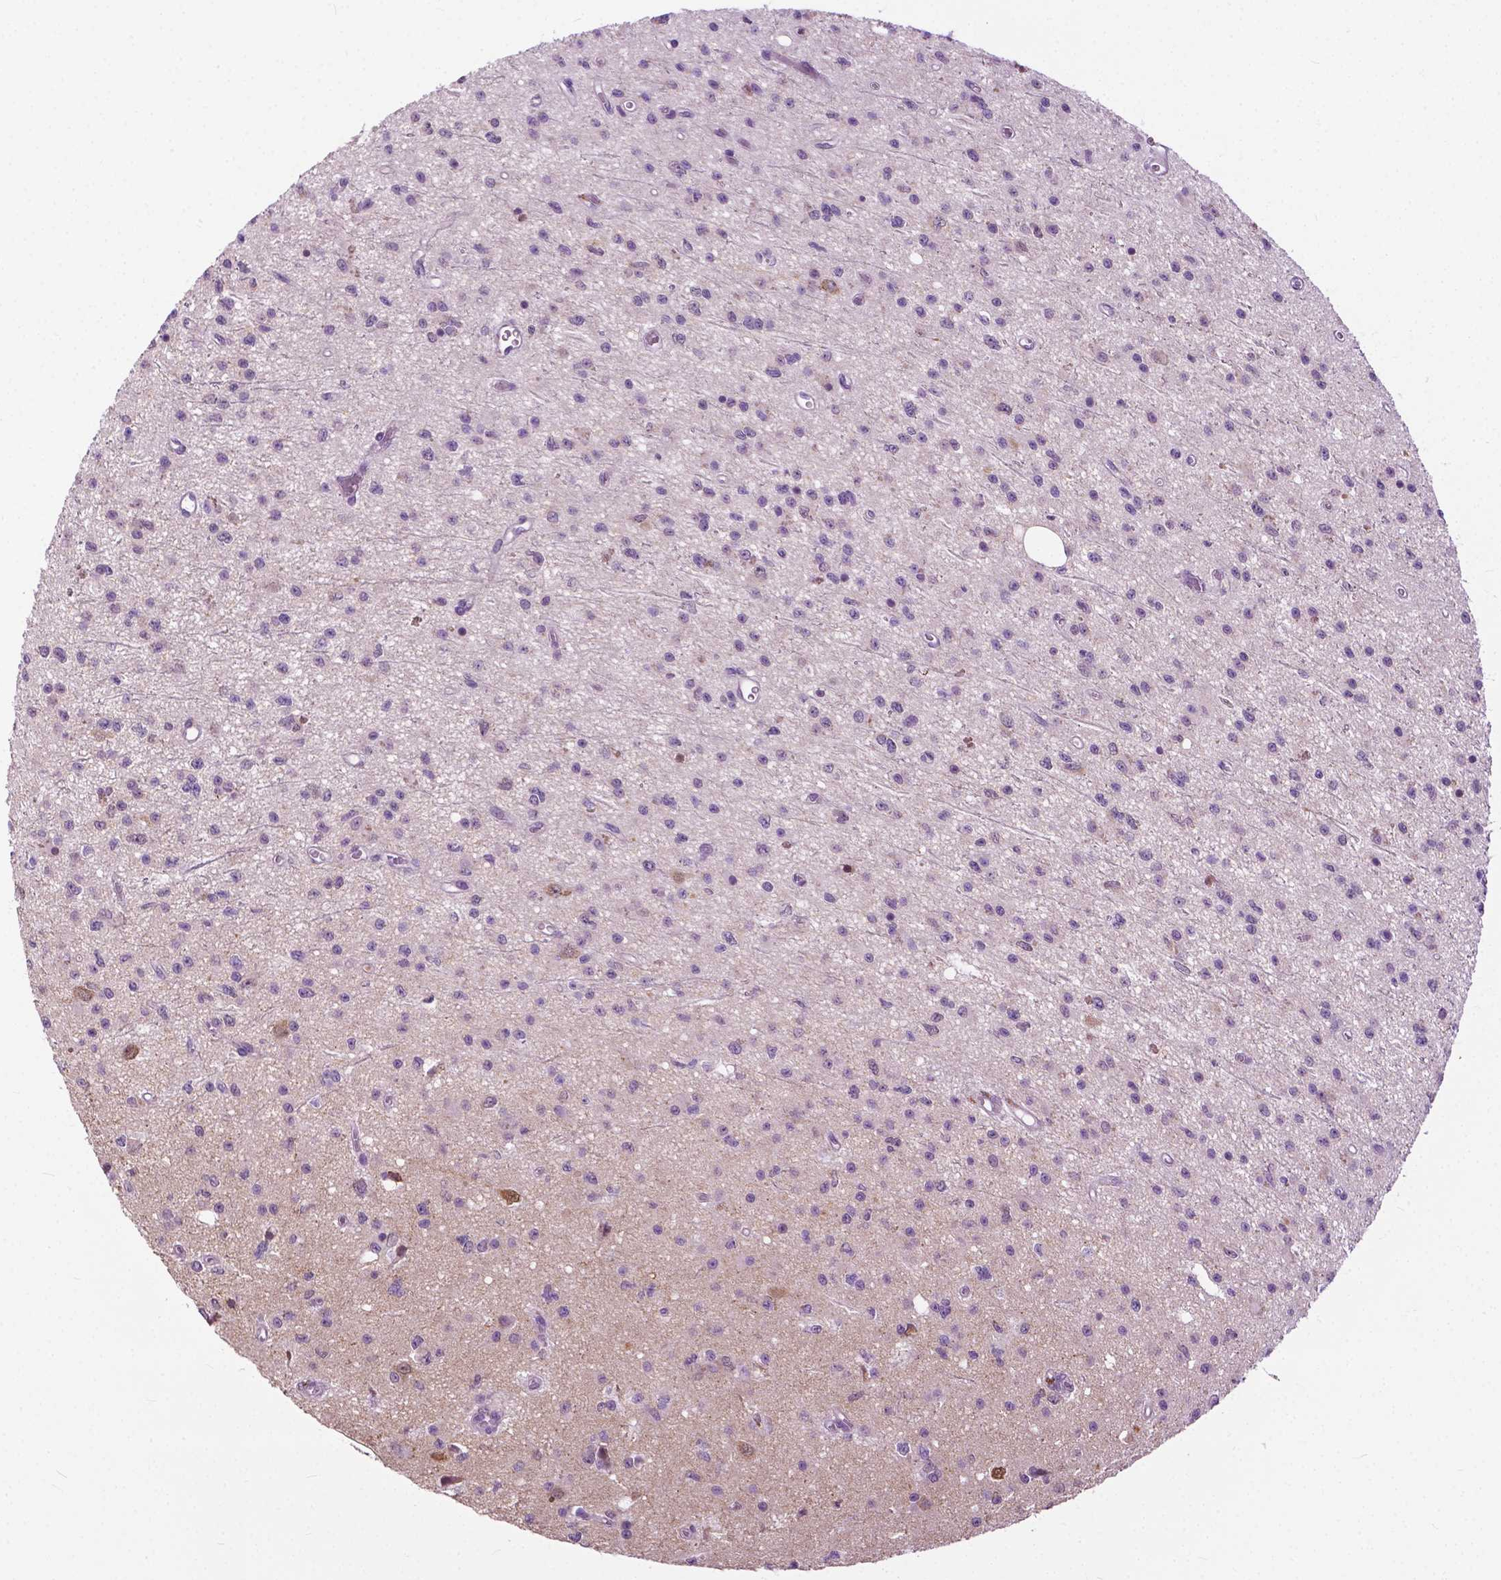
{"staining": {"intensity": "negative", "quantity": "none", "location": "none"}, "tissue": "glioma", "cell_type": "Tumor cells", "image_type": "cancer", "snomed": [{"axis": "morphology", "description": "Glioma, malignant, Low grade"}, {"axis": "topography", "description": "Brain"}], "caption": "Glioma was stained to show a protein in brown. There is no significant expression in tumor cells. (Immunohistochemistry (ihc), brightfield microscopy, high magnification).", "gene": "TTC9B", "patient": {"sex": "female", "age": 45}}